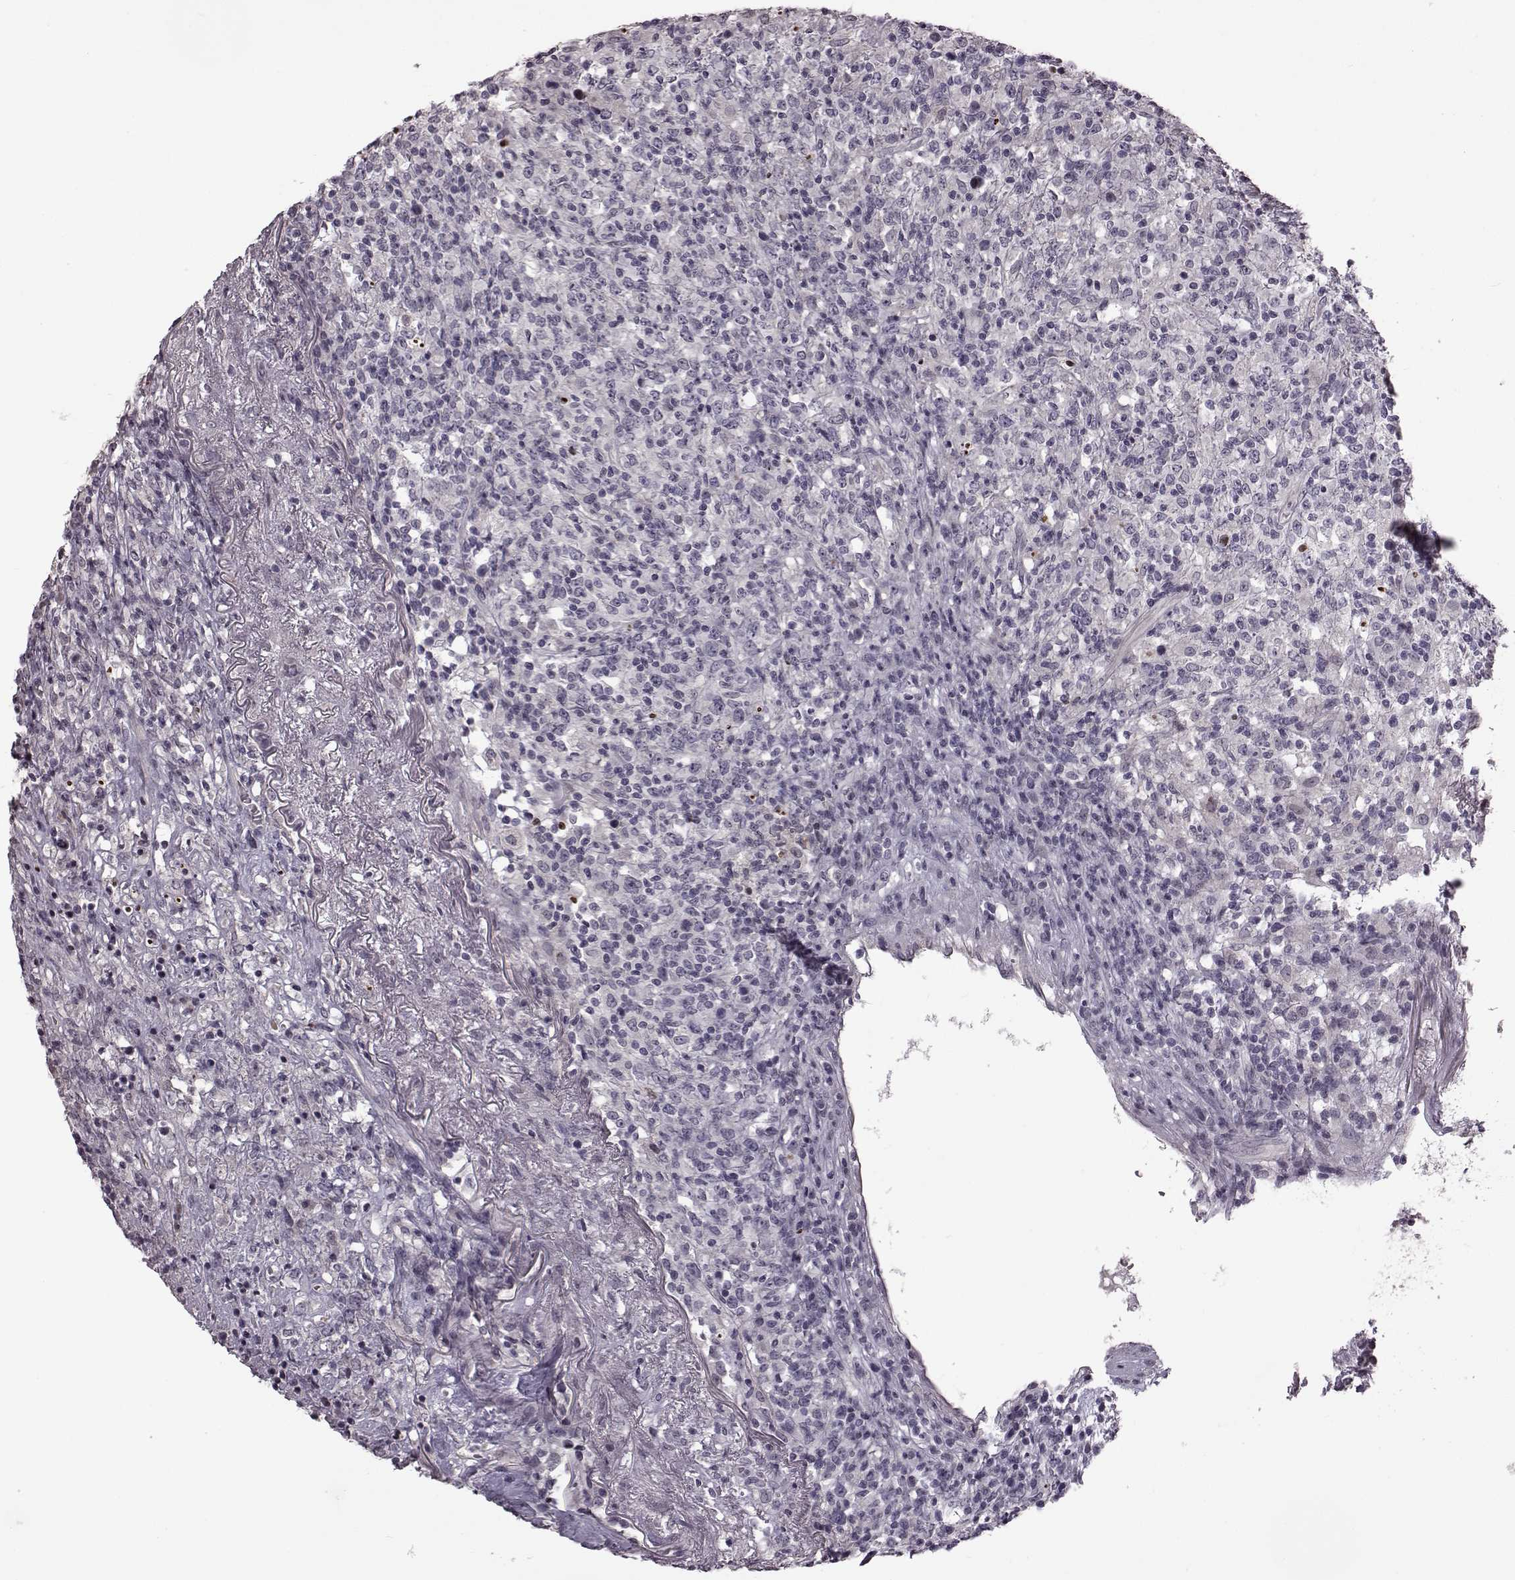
{"staining": {"intensity": "negative", "quantity": "none", "location": "none"}, "tissue": "lymphoma", "cell_type": "Tumor cells", "image_type": "cancer", "snomed": [{"axis": "morphology", "description": "Malignant lymphoma, non-Hodgkin's type, High grade"}, {"axis": "topography", "description": "Lung"}], "caption": "A histopathology image of human lymphoma is negative for staining in tumor cells. (IHC, brightfield microscopy, high magnification).", "gene": "GAL", "patient": {"sex": "male", "age": 79}}